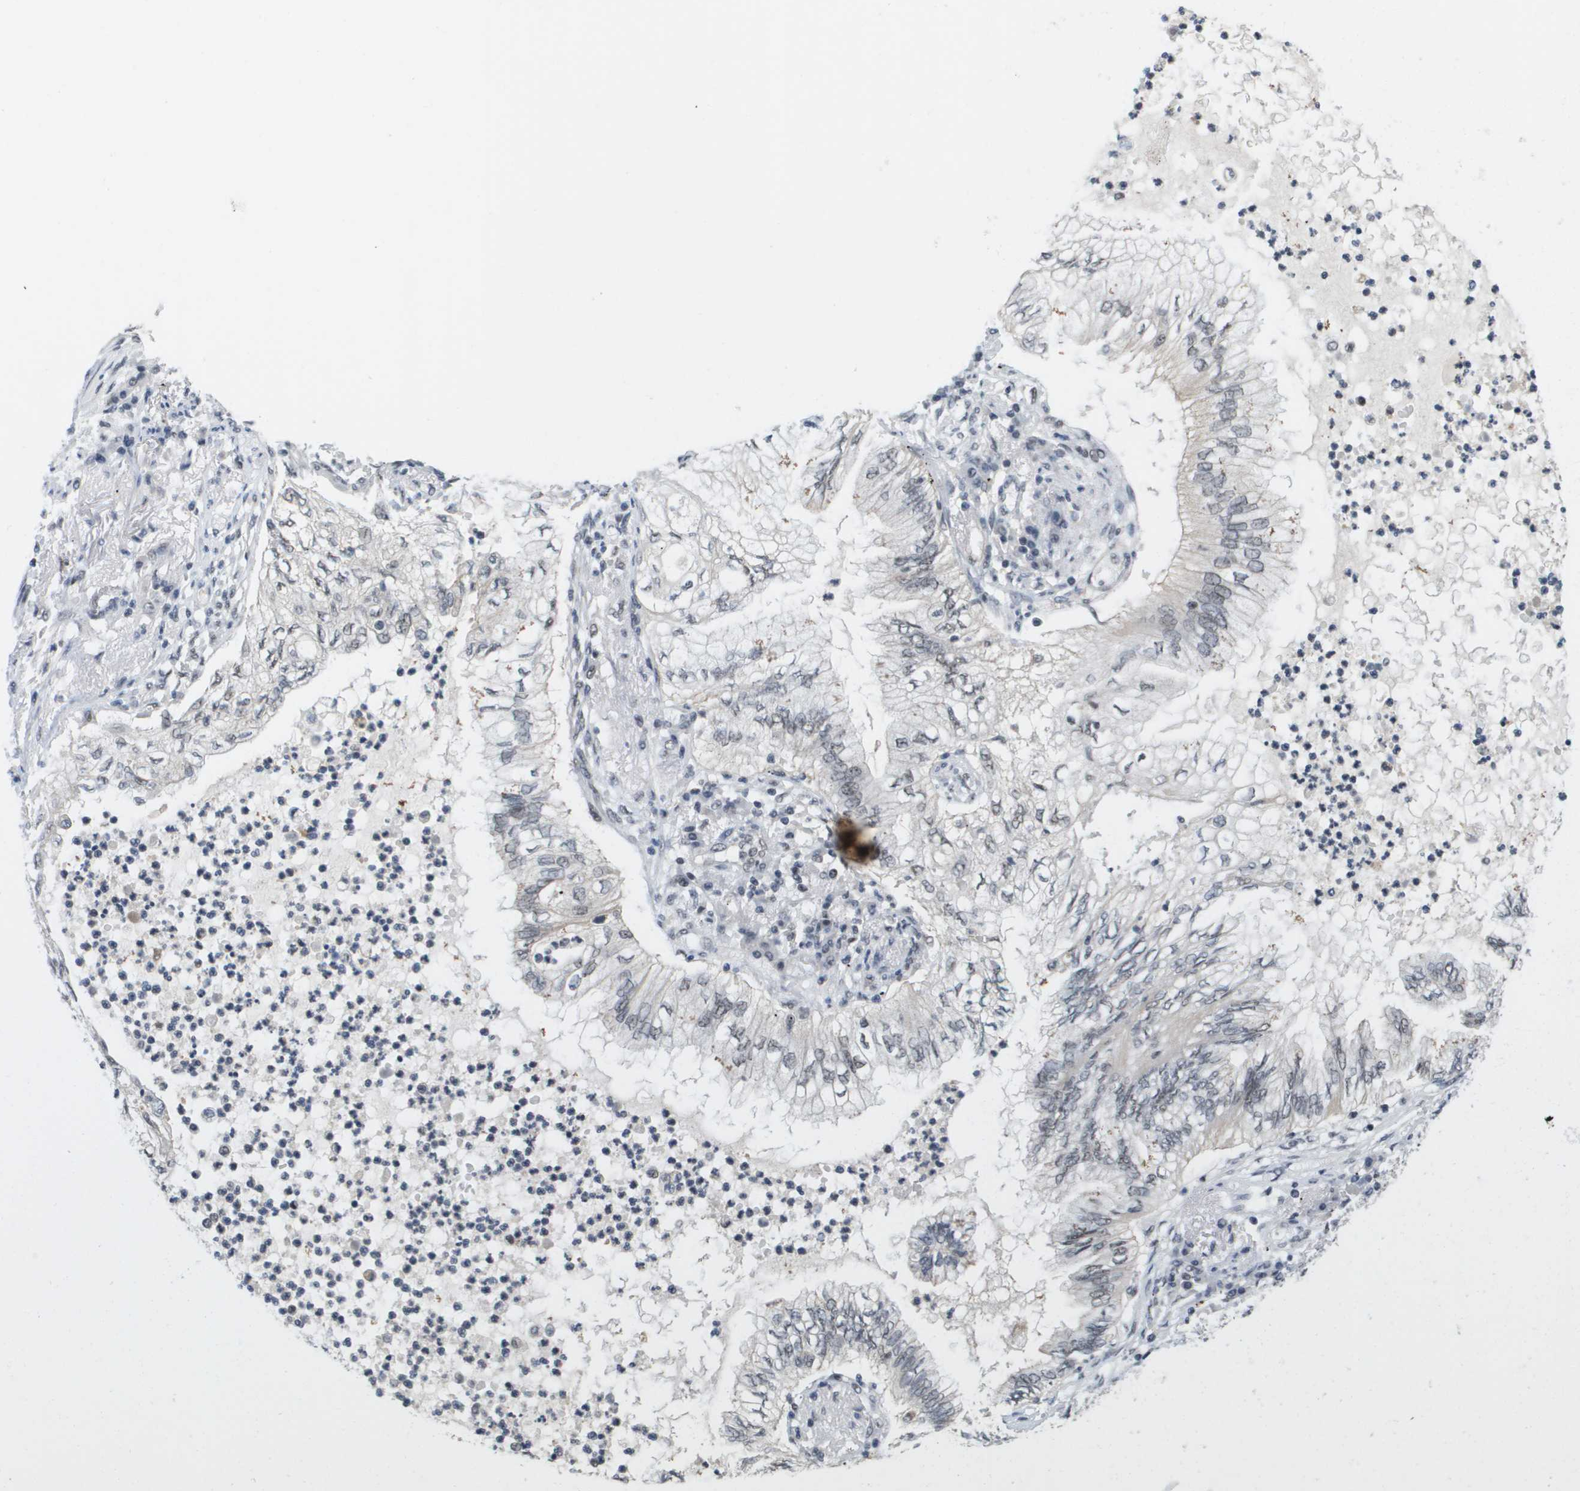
{"staining": {"intensity": "negative", "quantity": "none", "location": "none"}, "tissue": "lung cancer", "cell_type": "Tumor cells", "image_type": "cancer", "snomed": [{"axis": "morphology", "description": "Normal tissue, NOS"}, {"axis": "morphology", "description": "Adenocarcinoma, NOS"}, {"axis": "topography", "description": "Bronchus"}, {"axis": "topography", "description": "Lung"}], "caption": "High power microscopy micrograph of an IHC photomicrograph of lung adenocarcinoma, revealing no significant expression in tumor cells.", "gene": "ISY1", "patient": {"sex": "female", "age": 70}}